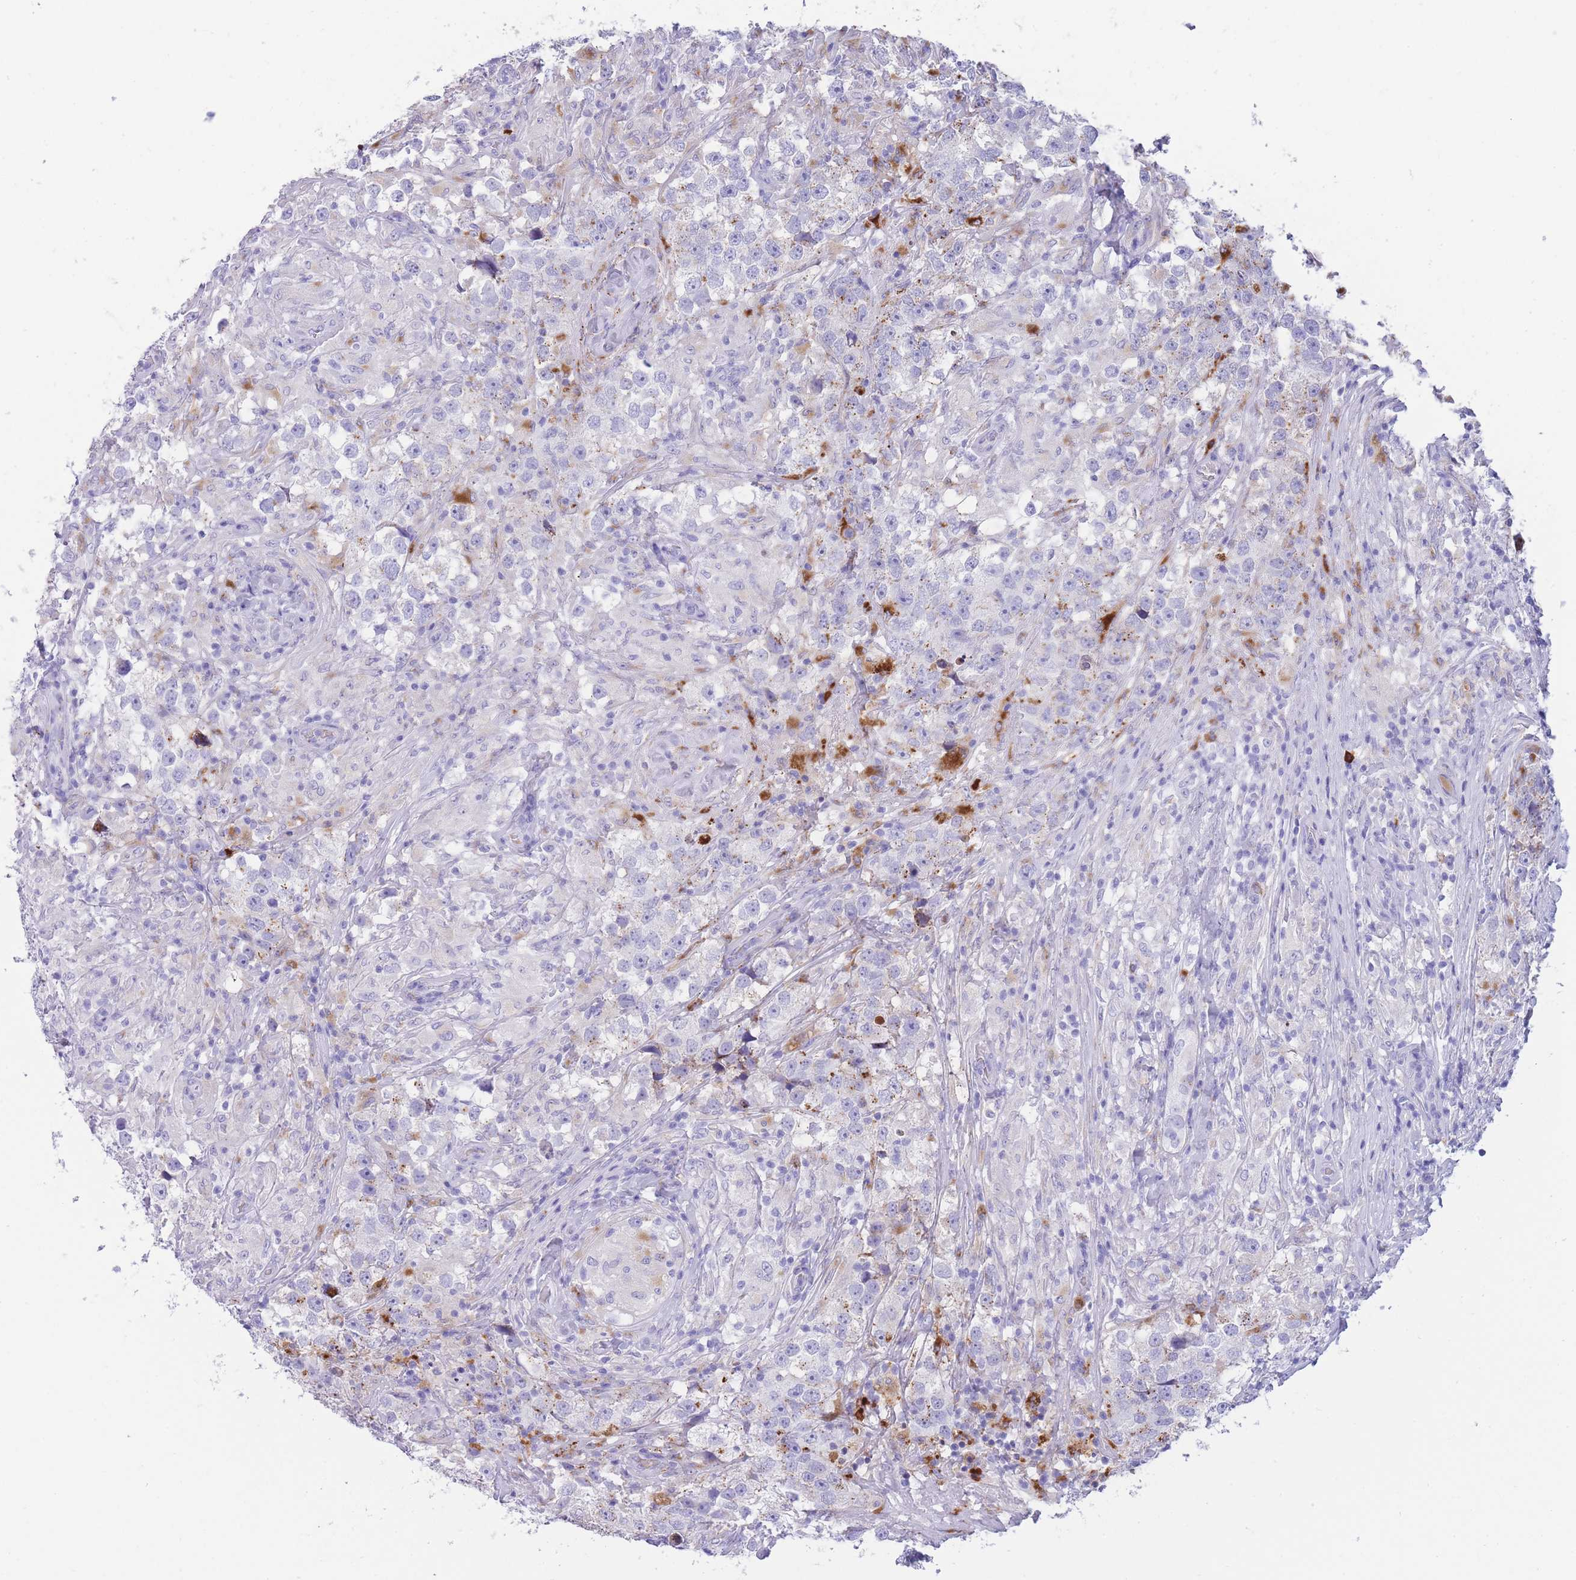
{"staining": {"intensity": "negative", "quantity": "none", "location": "none"}, "tissue": "testis cancer", "cell_type": "Tumor cells", "image_type": "cancer", "snomed": [{"axis": "morphology", "description": "Seminoma, NOS"}, {"axis": "topography", "description": "Testis"}], "caption": "A high-resolution image shows immunohistochemistry (IHC) staining of testis seminoma, which exhibits no significant expression in tumor cells.", "gene": "PLBD1", "patient": {"sex": "male", "age": 46}}